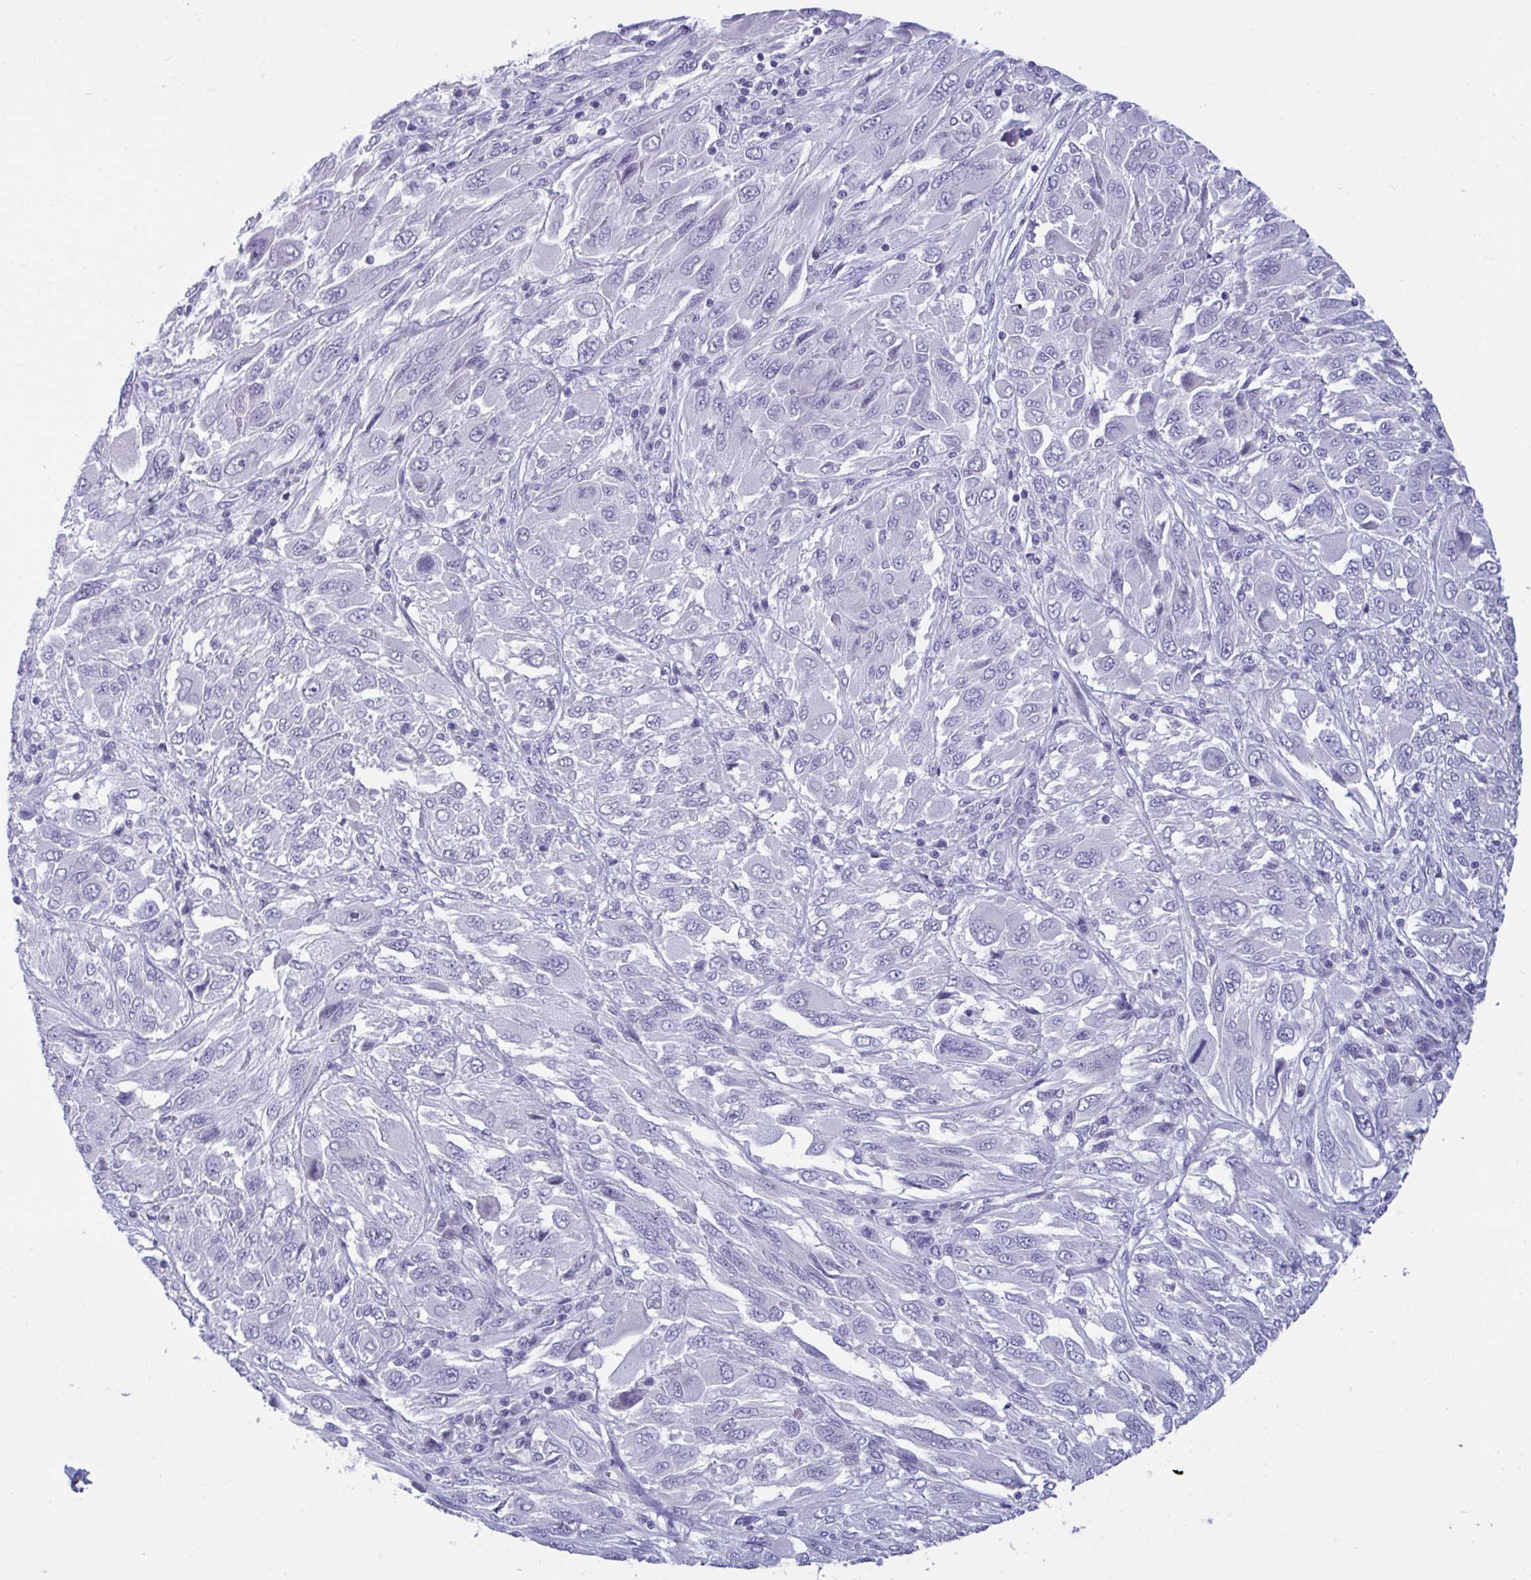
{"staining": {"intensity": "negative", "quantity": "none", "location": "none"}, "tissue": "melanoma", "cell_type": "Tumor cells", "image_type": "cancer", "snomed": [{"axis": "morphology", "description": "Malignant melanoma, NOS"}, {"axis": "topography", "description": "Skin"}], "caption": "Tumor cells show no significant protein expression in malignant melanoma.", "gene": "PRDM9", "patient": {"sex": "female", "age": 91}}